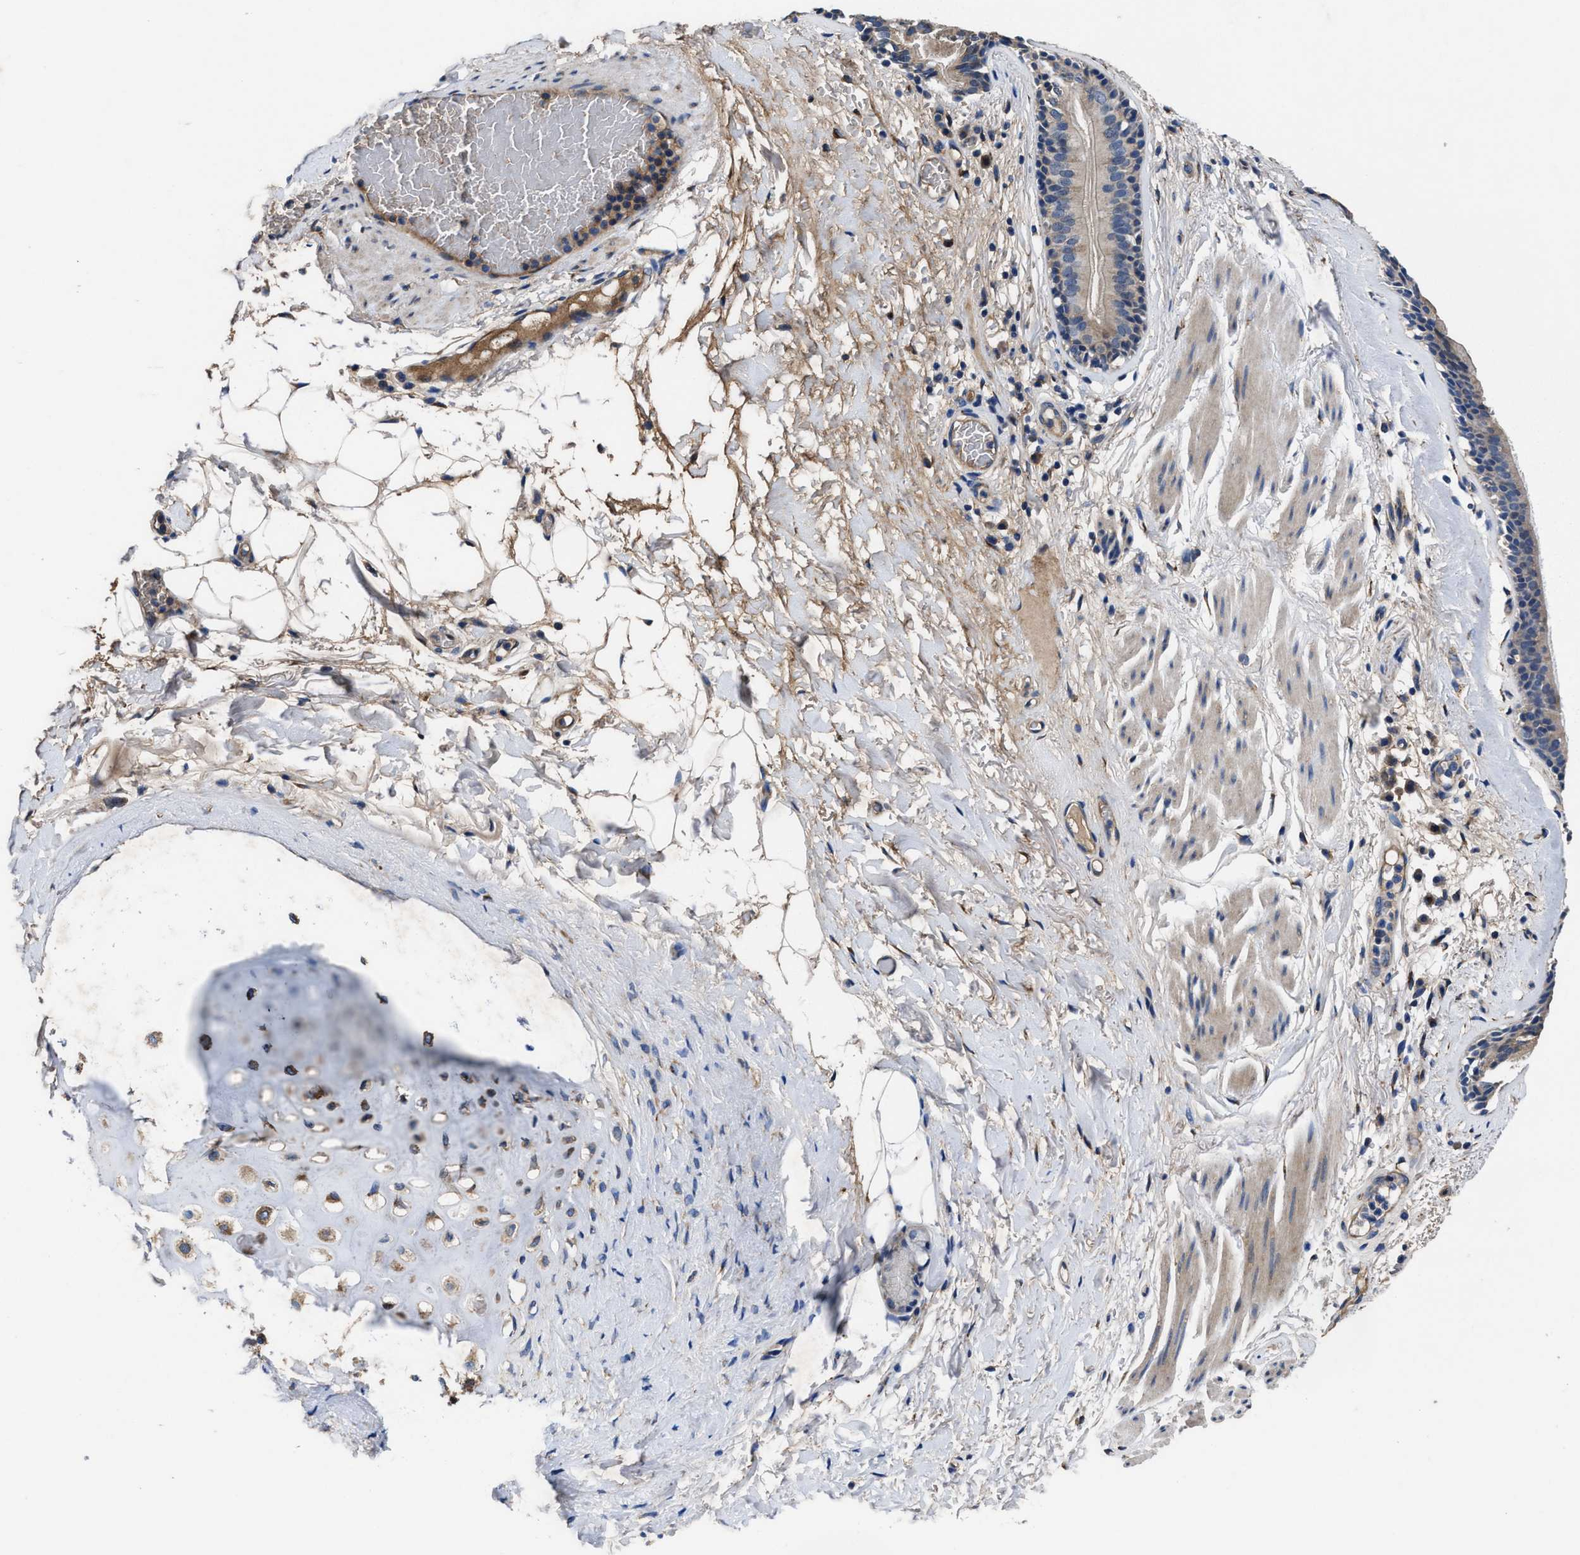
{"staining": {"intensity": "weak", "quantity": "<25%", "location": "cytoplasmic/membranous"}, "tissue": "bronchus", "cell_type": "Respiratory epithelial cells", "image_type": "normal", "snomed": [{"axis": "morphology", "description": "Normal tissue, NOS"}, {"axis": "topography", "description": "Cartilage tissue"}], "caption": "Human bronchus stained for a protein using immunohistochemistry (IHC) reveals no staining in respiratory epithelial cells.", "gene": "IDNK", "patient": {"sex": "female", "age": 63}}